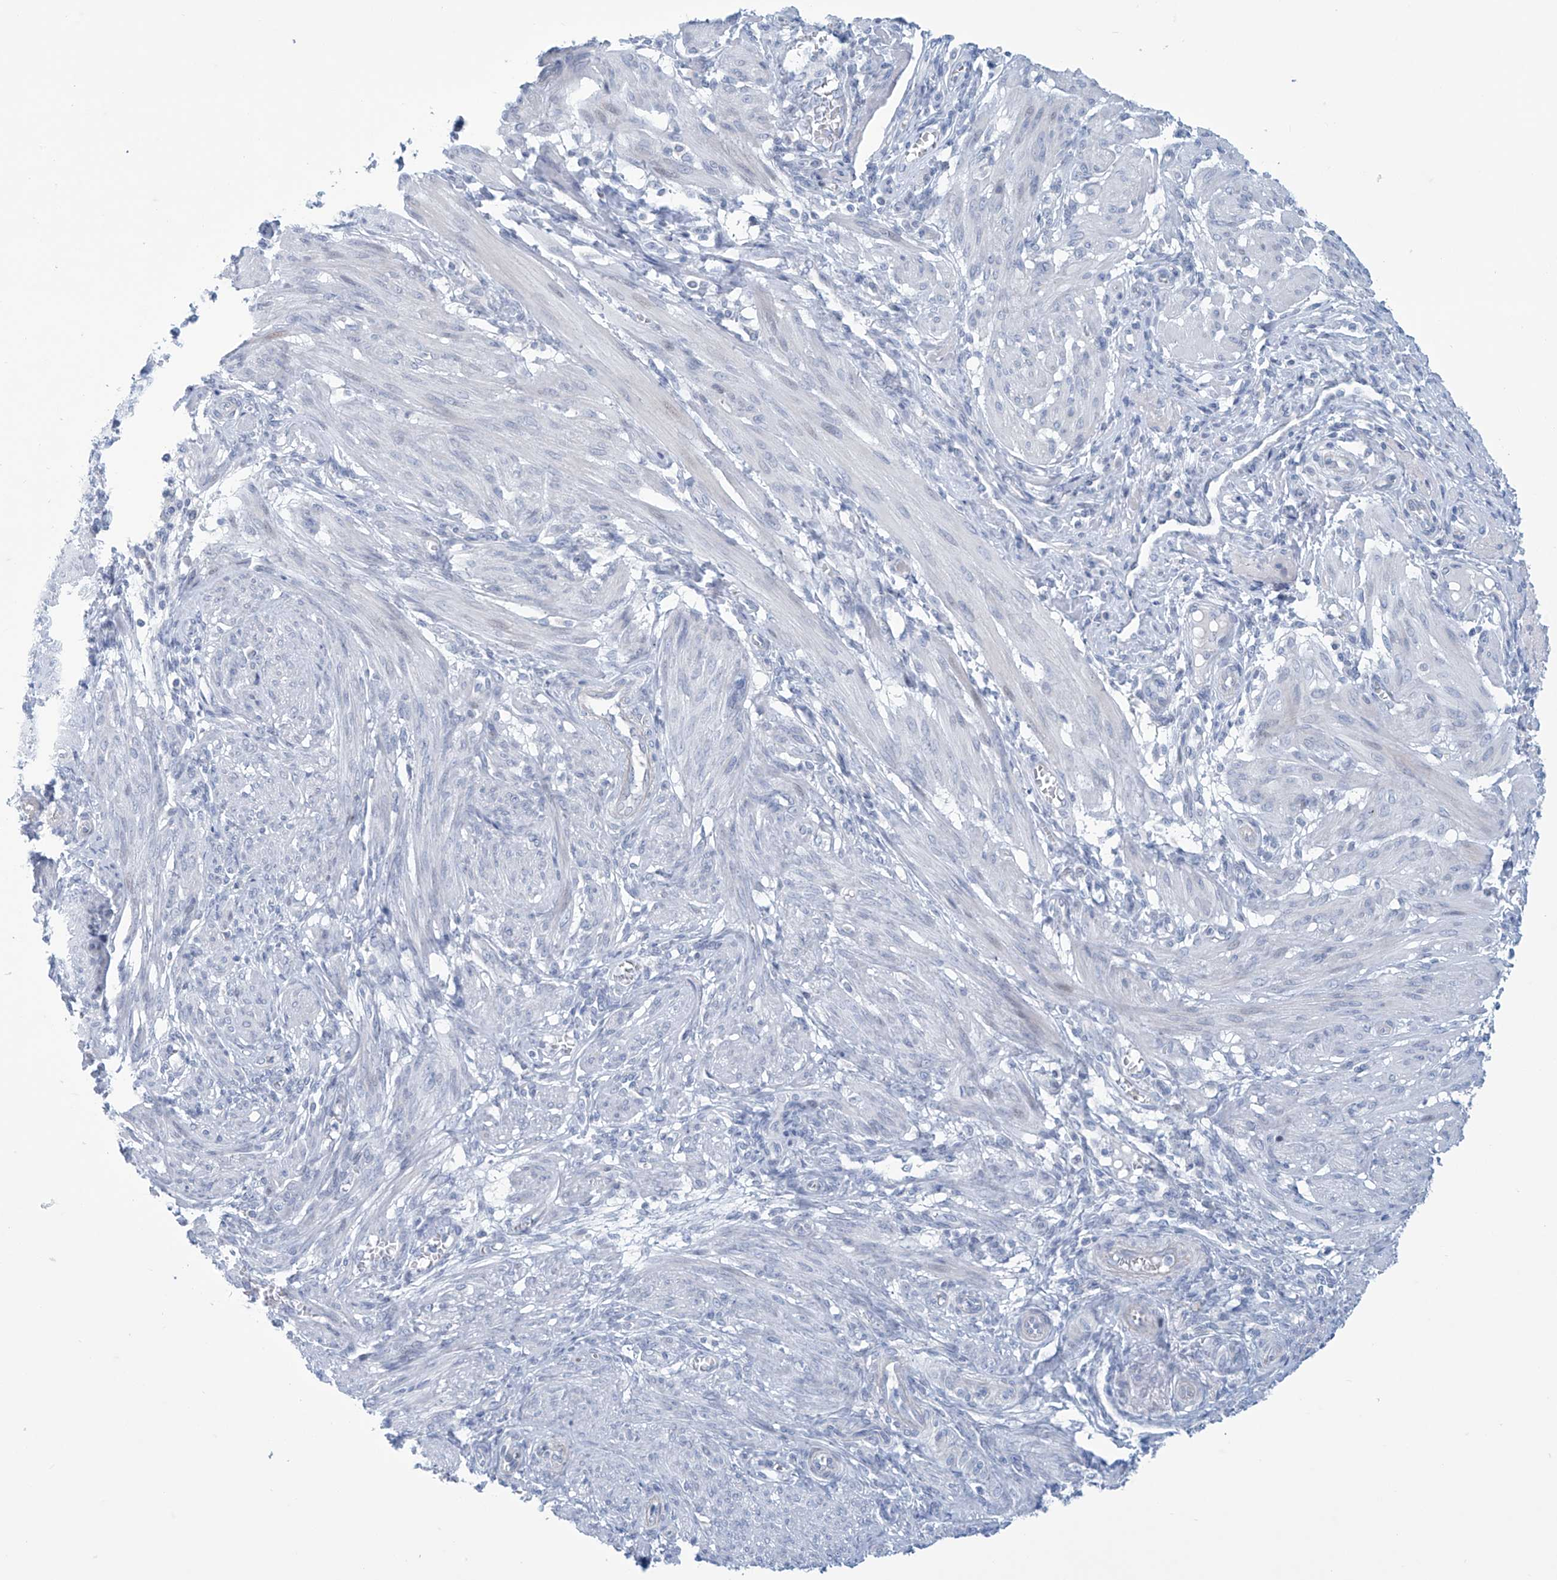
{"staining": {"intensity": "negative", "quantity": "none", "location": "none"}, "tissue": "smooth muscle", "cell_type": "Smooth muscle cells", "image_type": "normal", "snomed": [{"axis": "morphology", "description": "Normal tissue, NOS"}, {"axis": "topography", "description": "Smooth muscle"}], "caption": "Smooth muscle cells show no significant protein positivity in unremarkable smooth muscle.", "gene": "SLC35A5", "patient": {"sex": "female", "age": 39}}